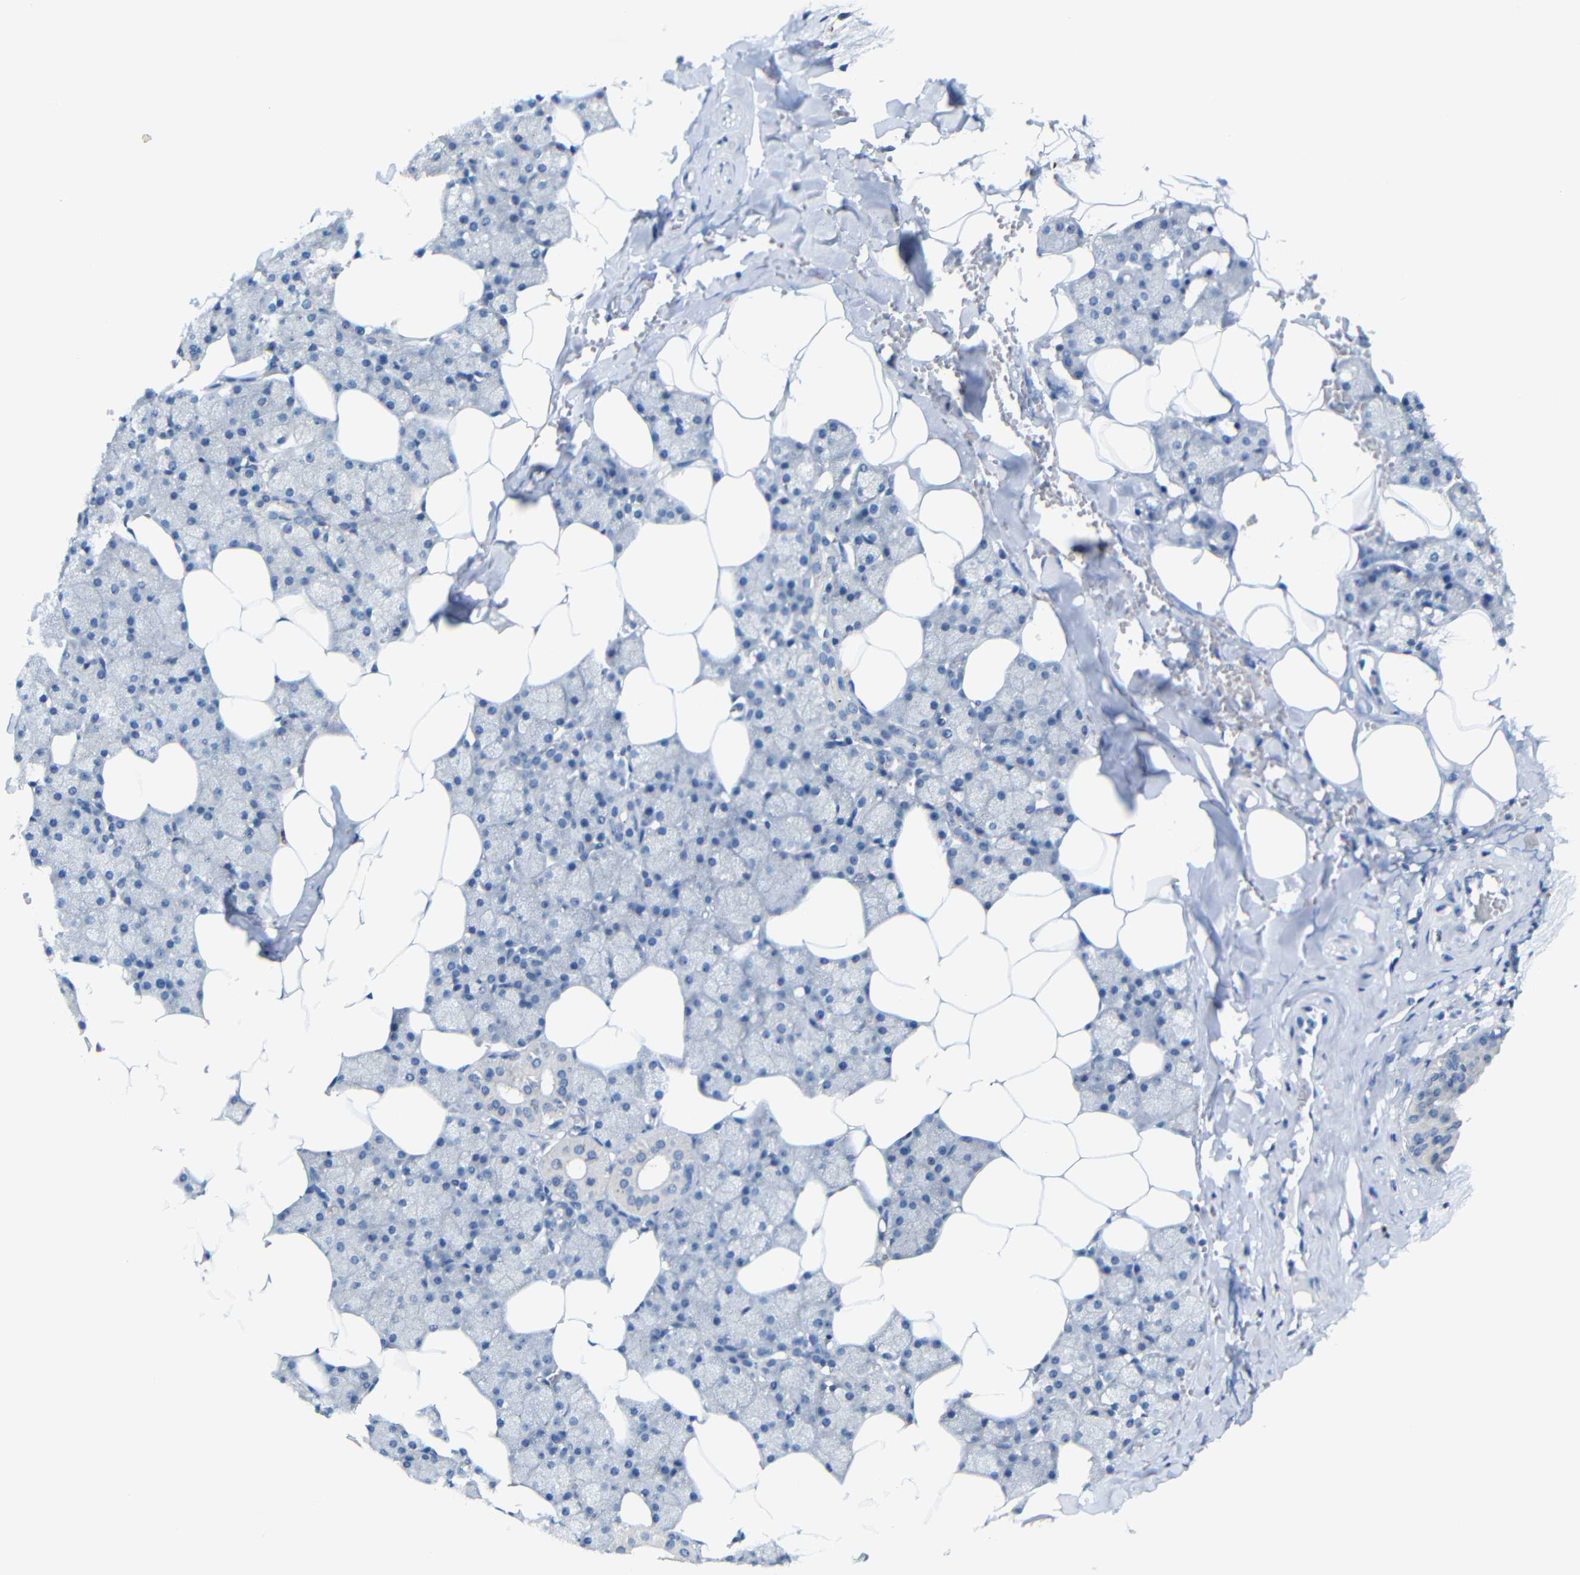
{"staining": {"intensity": "weak", "quantity": "<25%", "location": "cytoplasmic/membranous"}, "tissue": "salivary gland", "cell_type": "Glandular cells", "image_type": "normal", "snomed": [{"axis": "morphology", "description": "Normal tissue, NOS"}, {"axis": "topography", "description": "Salivary gland"}], "caption": "Immunohistochemical staining of unremarkable human salivary gland exhibits no significant positivity in glandular cells. (Immunohistochemistry, brightfield microscopy, high magnification).", "gene": "C1orf210", "patient": {"sex": "male", "age": 62}}